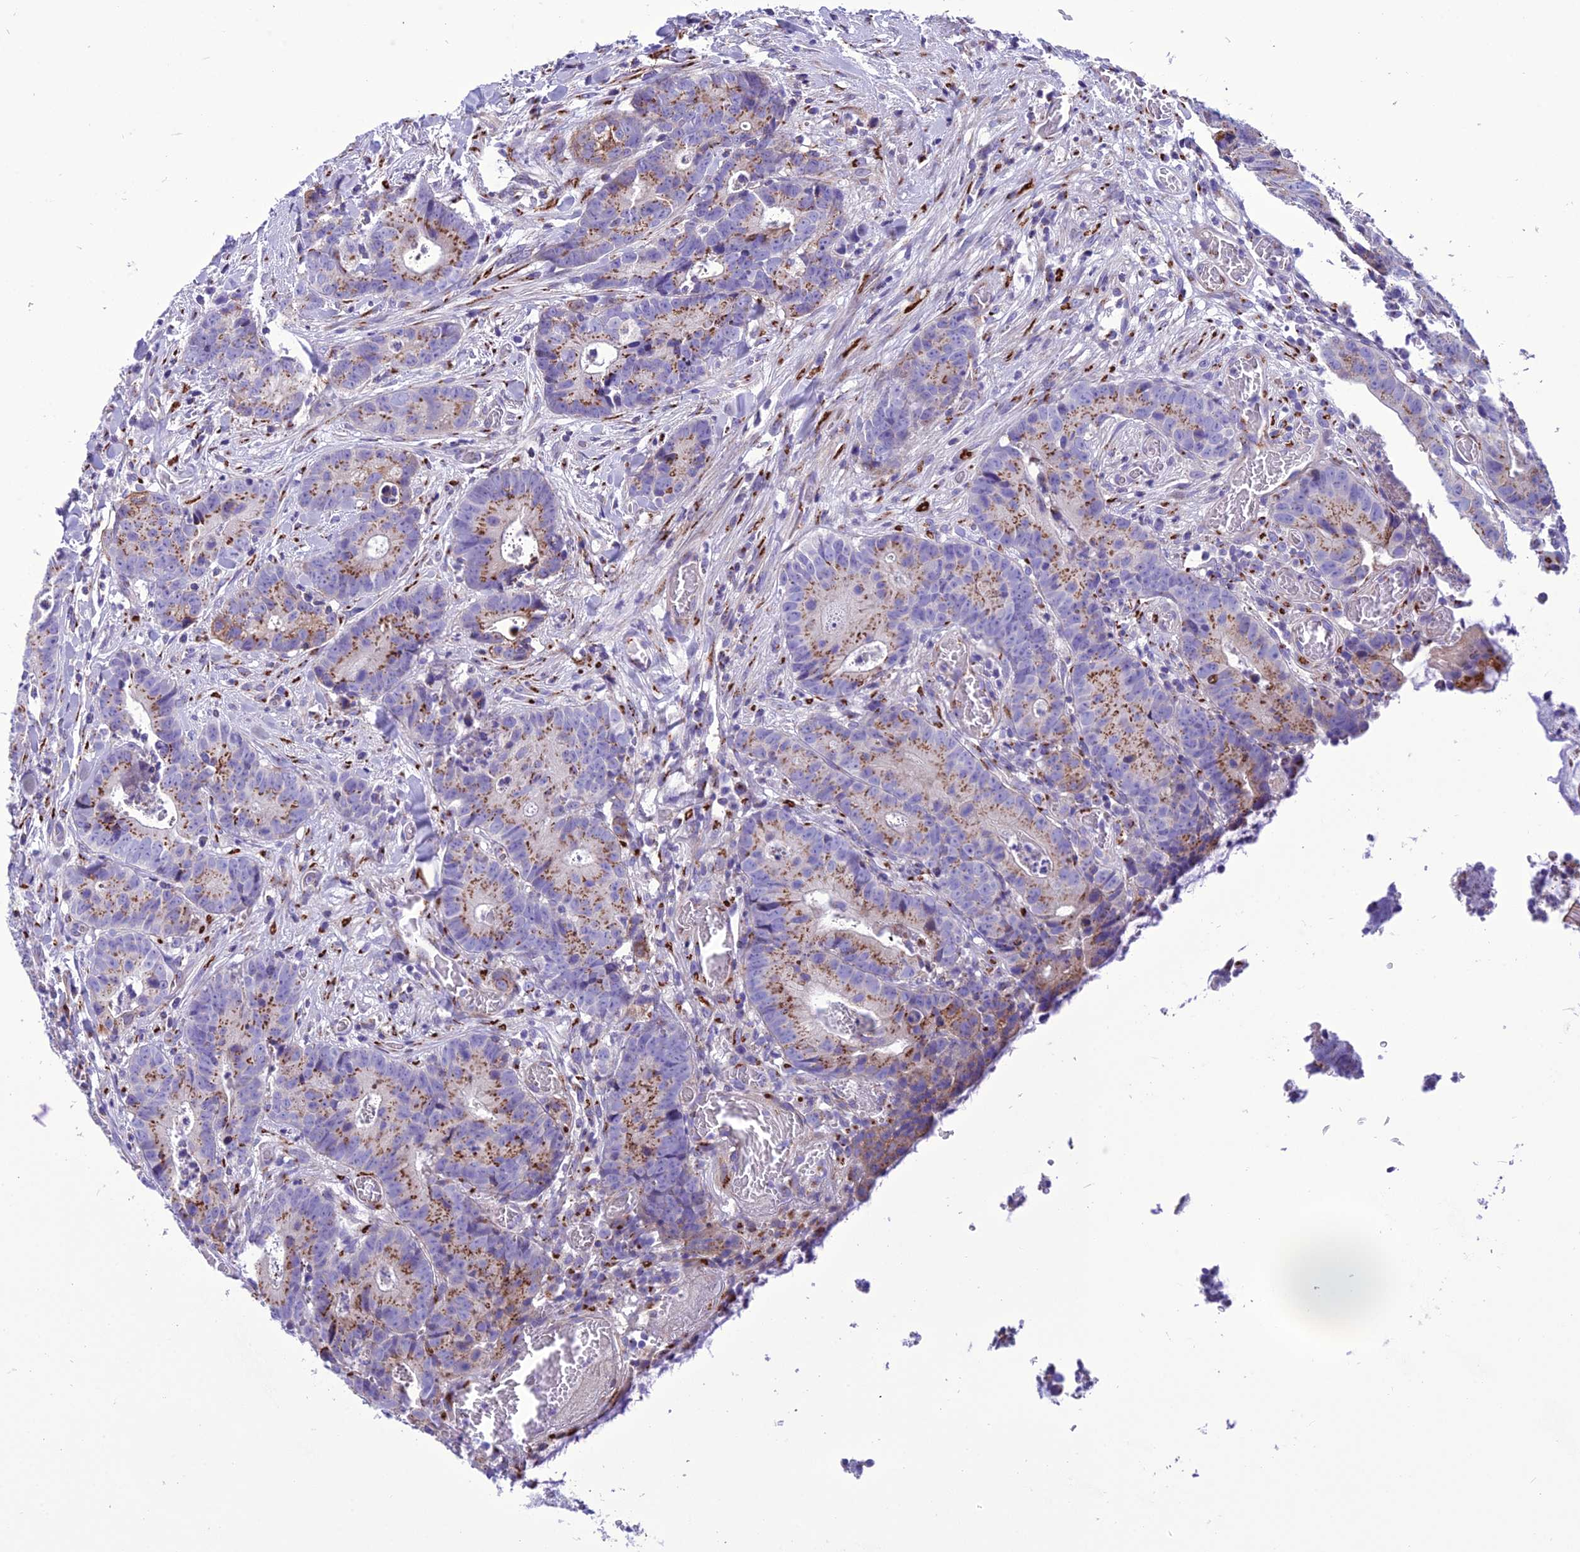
{"staining": {"intensity": "moderate", "quantity": ">75%", "location": "cytoplasmic/membranous"}, "tissue": "colorectal cancer", "cell_type": "Tumor cells", "image_type": "cancer", "snomed": [{"axis": "morphology", "description": "Adenocarcinoma, NOS"}, {"axis": "topography", "description": "Colon"}], "caption": "Moderate cytoplasmic/membranous staining is identified in about >75% of tumor cells in colorectal adenocarcinoma.", "gene": "GOLM2", "patient": {"sex": "female", "age": 57}}